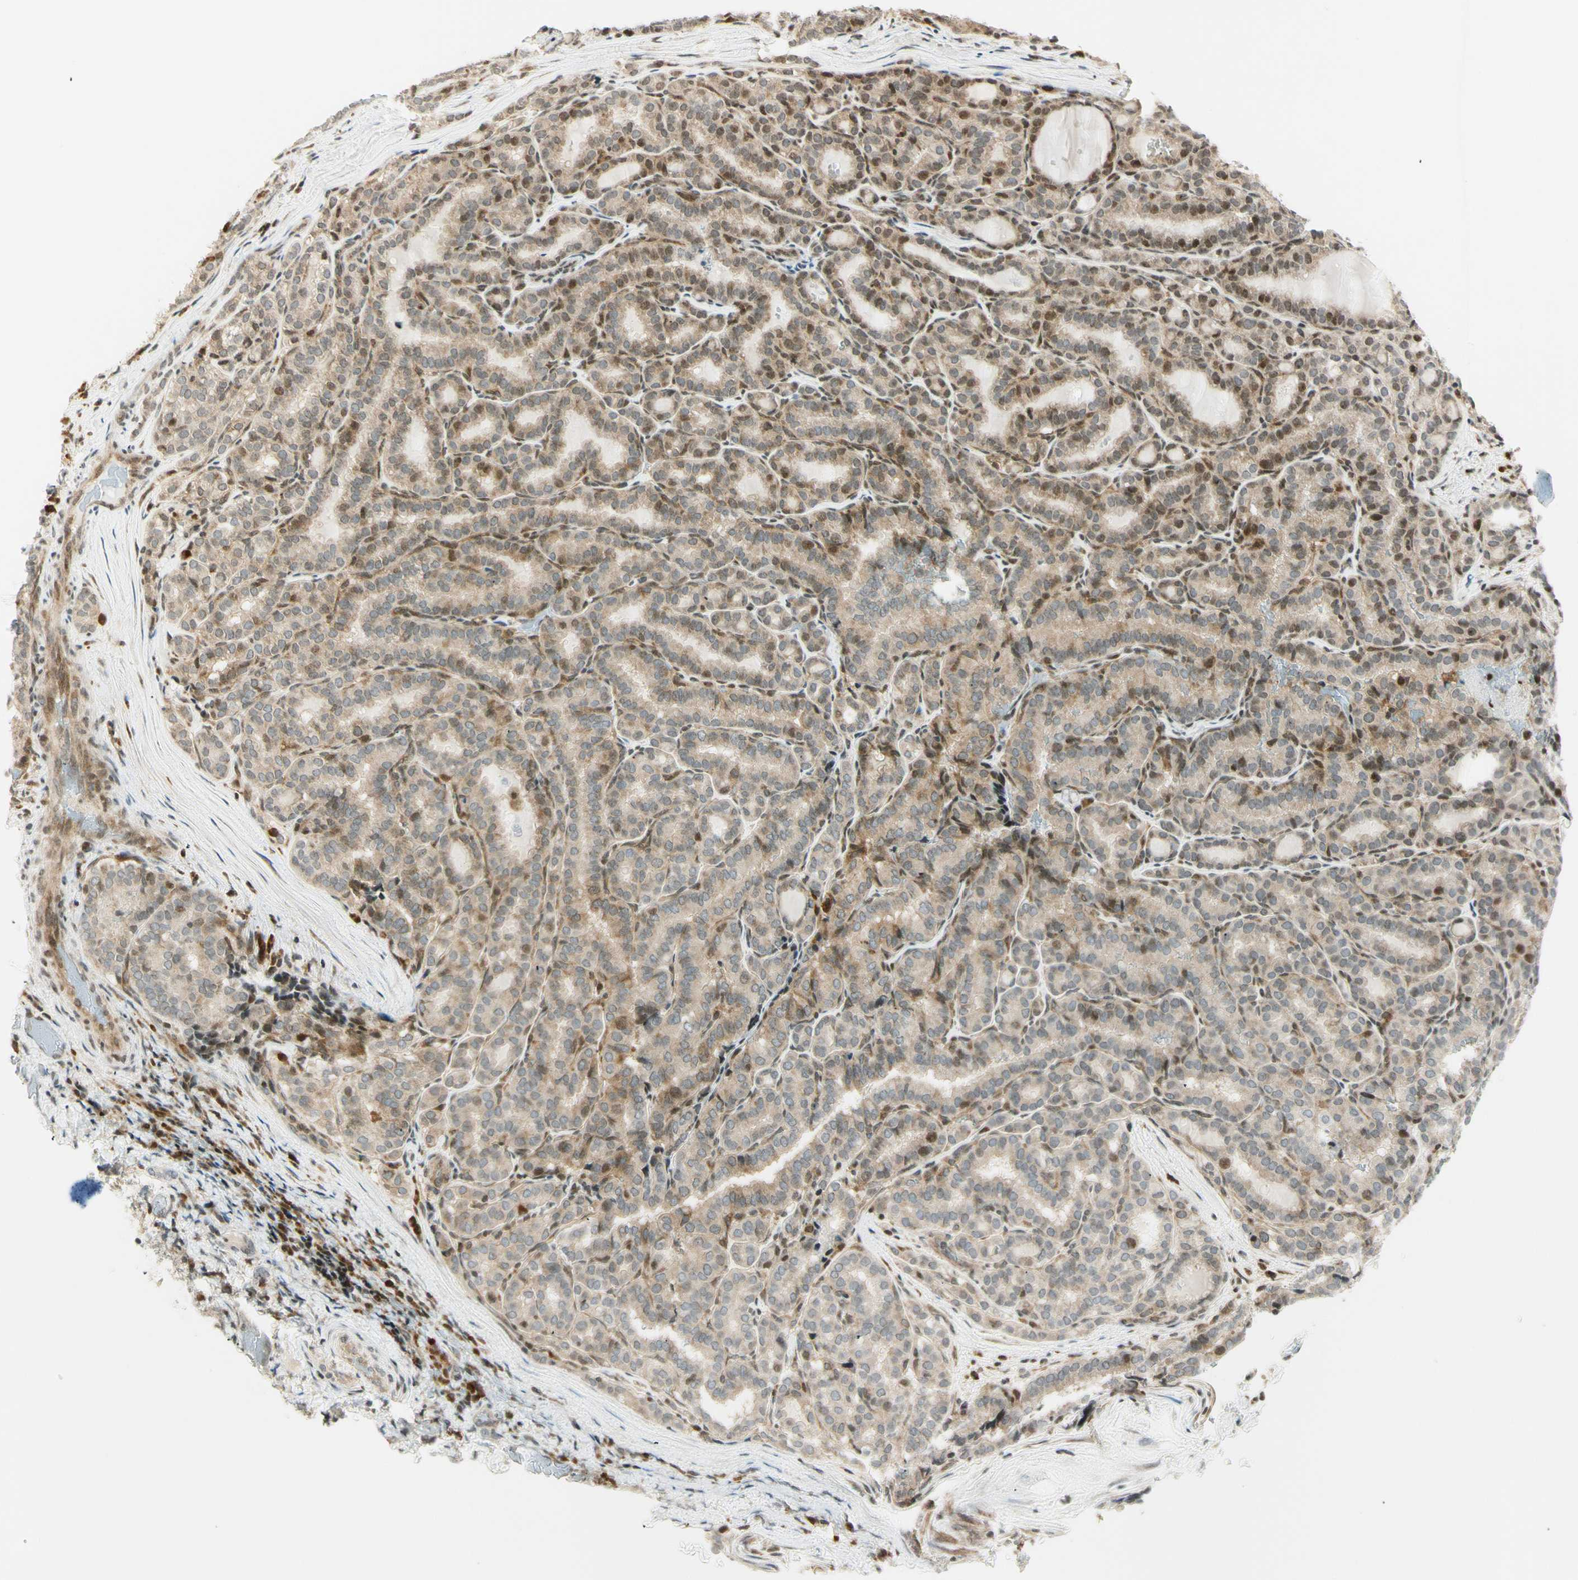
{"staining": {"intensity": "moderate", "quantity": ">75%", "location": "cytoplasmic/membranous,nuclear"}, "tissue": "thyroid cancer", "cell_type": "Tumor cells", "image_type": "cancer", "snomed": [{"axis": "morphology", "description": "Normal tissue, NOS"}, {"axis": "morphology", "description": "Papillary adenocarcinoma, NOS"}, {"axis": "topography", "description": "Thyroid gland"}], "caption": "Approximately >75% of tumor cells in thyroid cancer (papillary adenocarcinoma) display moderate cytoplasmic/membranous and nuclear protein staining as visualized by brown immunohistochemical staining.", "gene": "TPT1", "patient": {"sex": "female", "age": 30}}